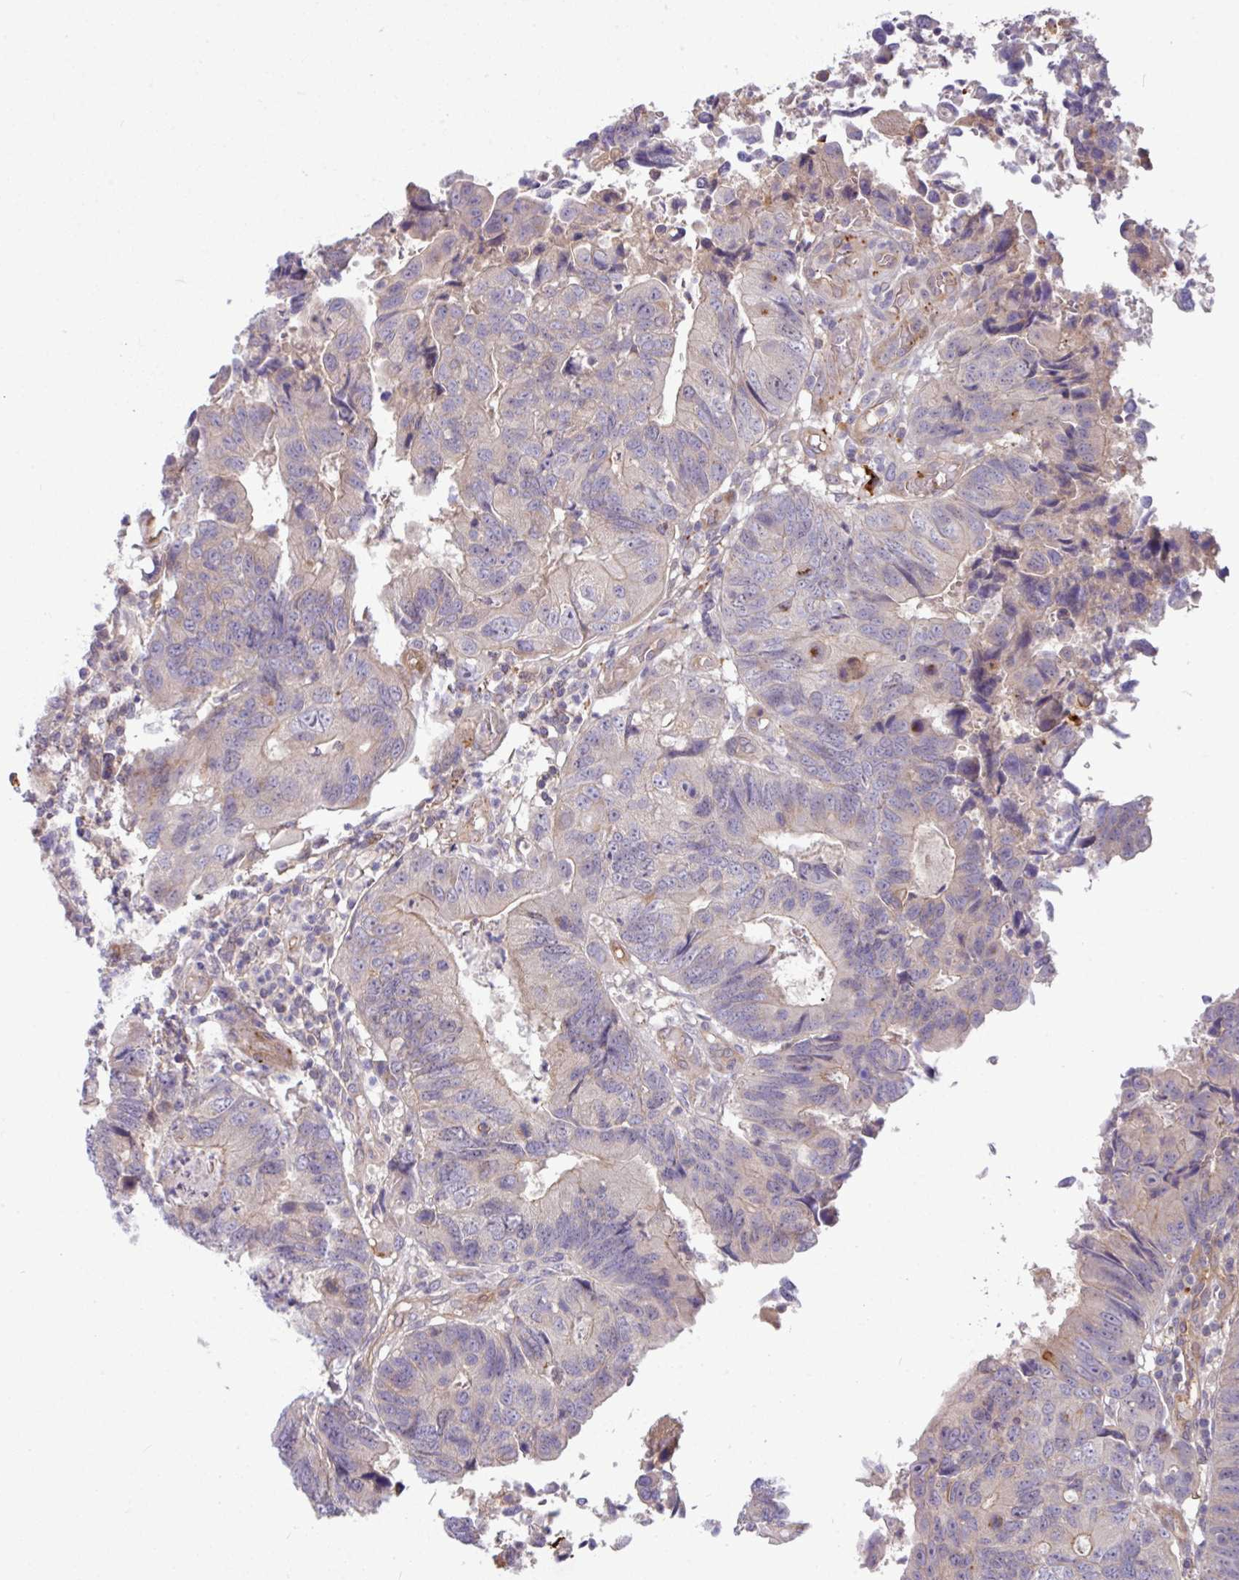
{"staining": {"intensity": "negative", "quantity": "none", "location": "none"}, "tissue": "colorectal cancer", "cell_type": "Tumor cells", "image_type": "cancer", "snomed": [{"axis": "morphology", "description": "Adenocarcinoma, NOS"}, {"axis": "topography", "description": "Colon"}], "caption": "Human colorectal cancer stained for a protein using IHC exhibits no staining in tumor cells.", "gene": "B4GALNT4", "patient": {"sex": "female", "age": 67}}